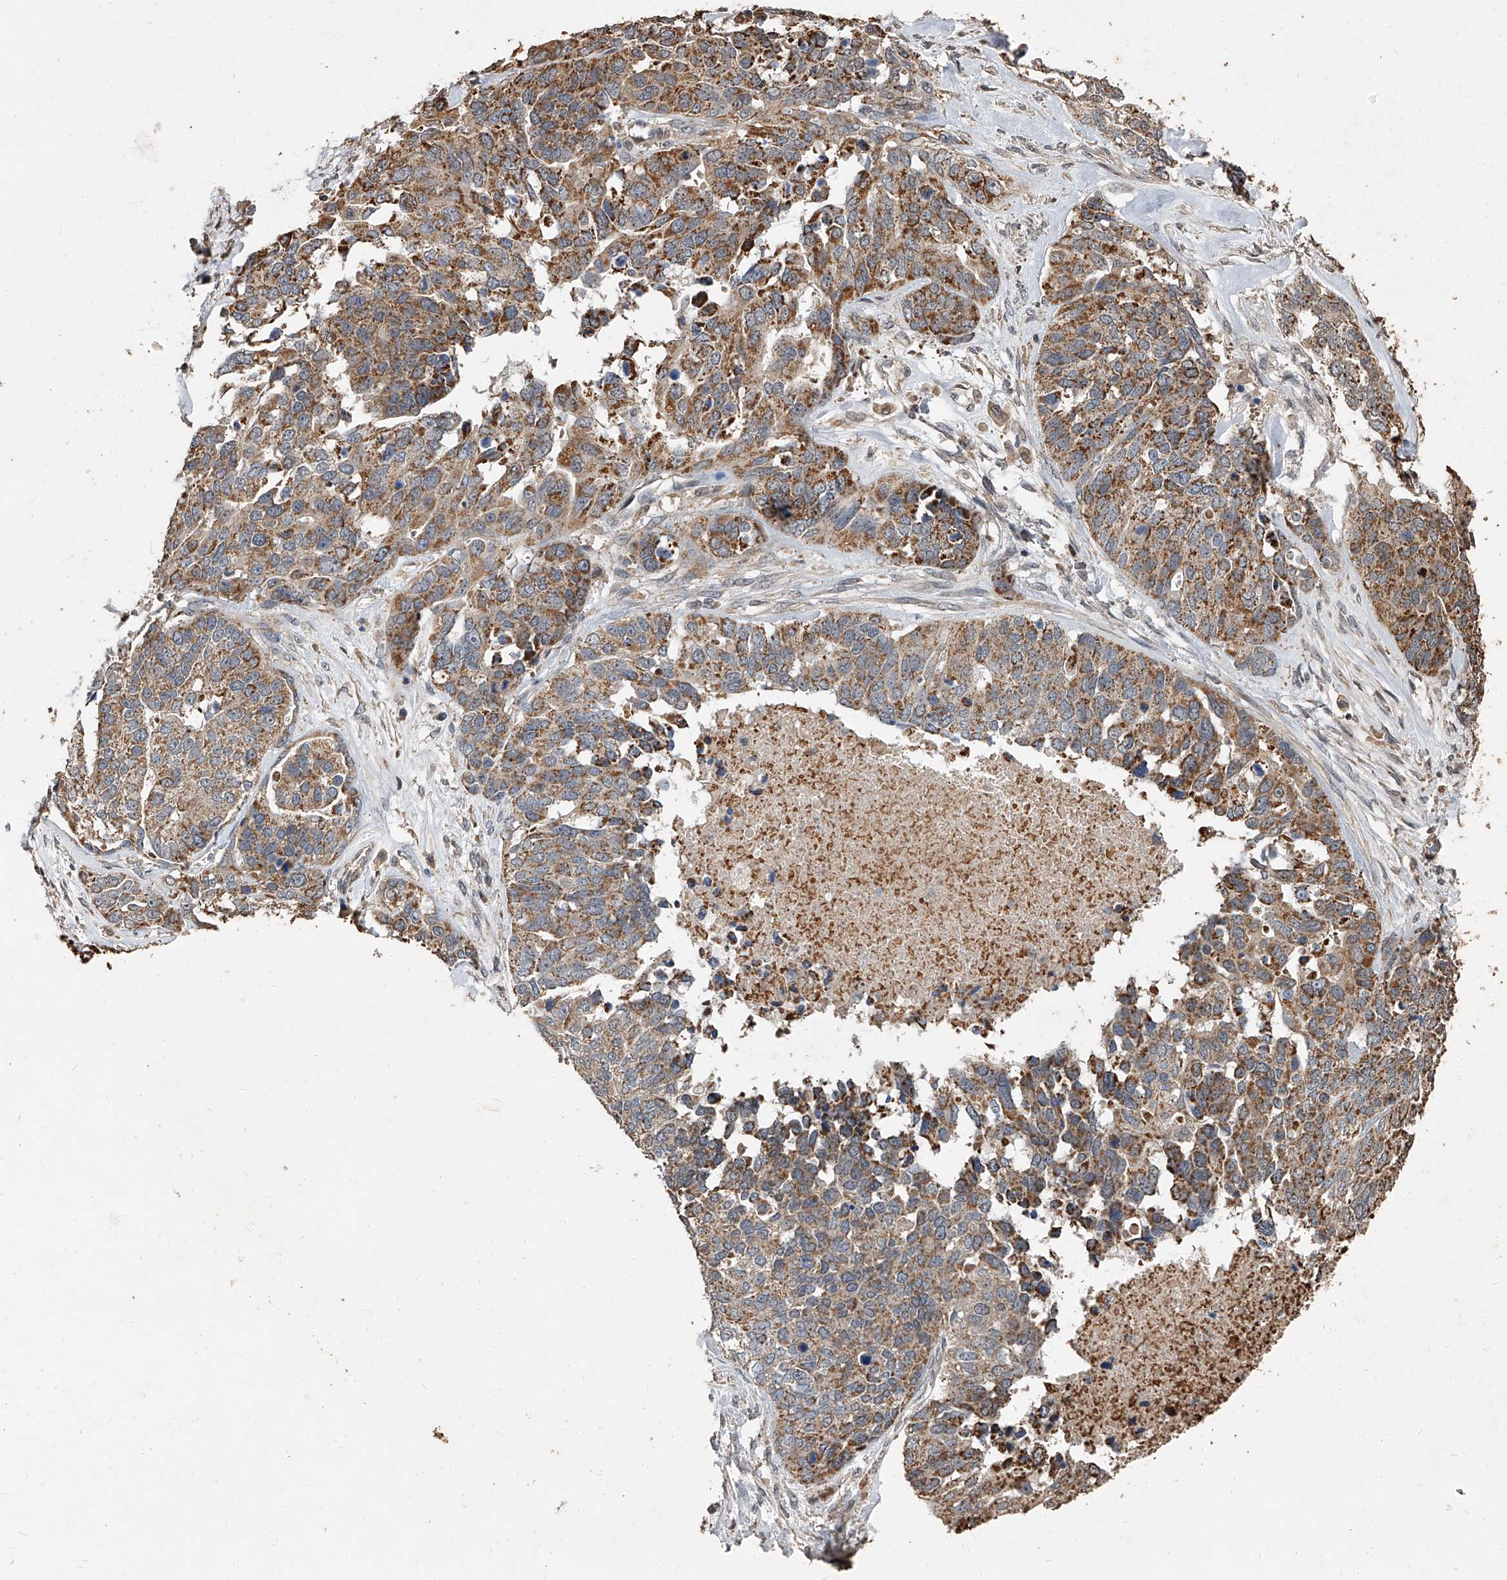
{"staining": {"intensity": "moderate", "quantity": ">75%", "location": "cytoplasmic/membranous"}, "tissue": "ovarian cancer", "cell_type": "Tumor cells", "image_type": "cancer", "snomed": [{"axis": "morphology", "description": "Cystadenocarcinoma, serous, NOS"}, {"axis": "topography", "description": "Ovary"}], "caption": "A high-resolution micrograph shows immunohistochemistry staining of ovarian serous cystadenocarcinoma, which shows moderate cytoplasmic/membranous positivity in approximately >75% of tumor cells.", "gene": "LTV1", "patient": {"sex": "female", "age": 44}}